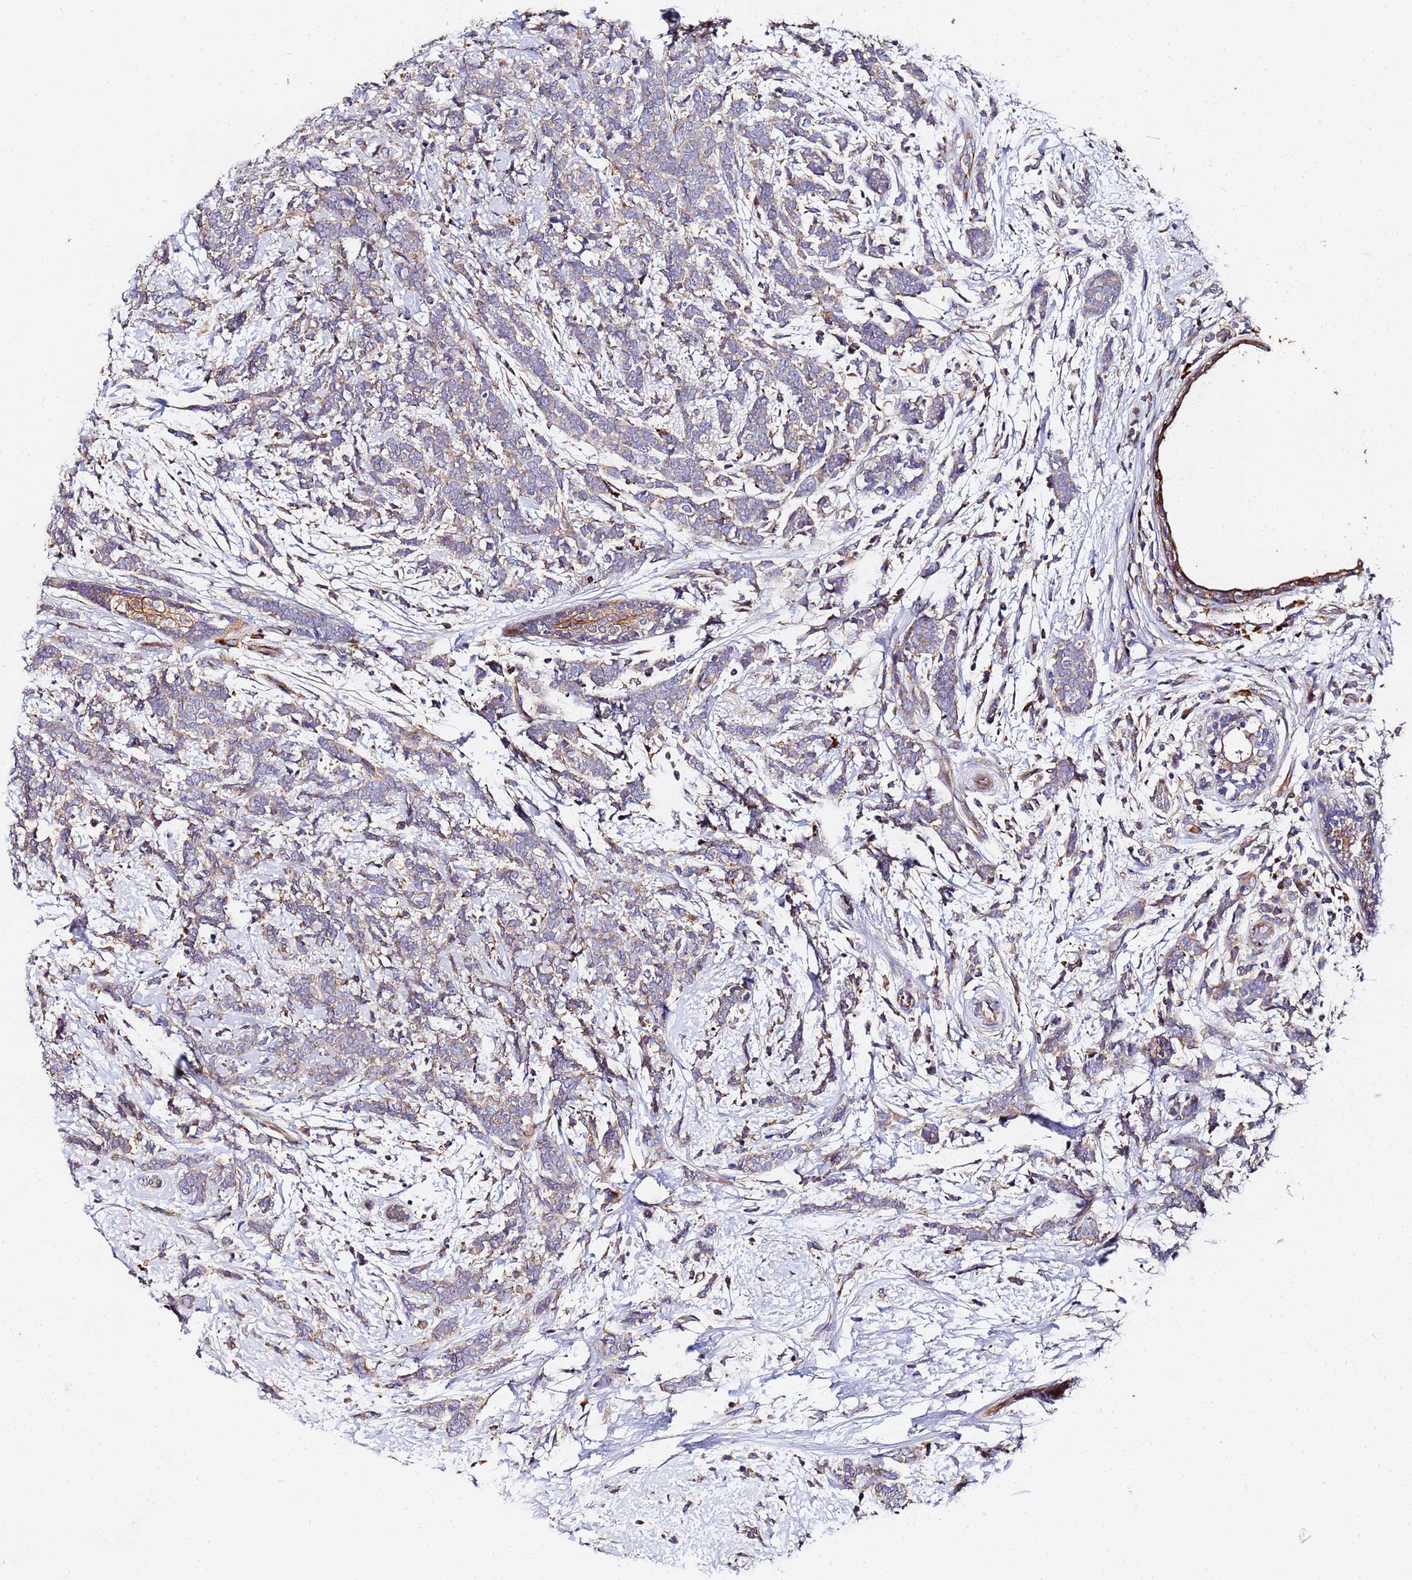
{"staining": {"intensity": "weak", "quantity": "25%-75%", "location": "cytoplasmic/membranous"}, "tissue": "breast cancer", "cell_type": "Tumor cells", "image_type": "cancer", "snomed": [{"axis": "morphology", "description": "Lobular carcinoma"}, {"axis": "topography", "description": "Breast"}], "caption": "Breast cancer (lobular carcinoma) tissue displays weak cytoplasmic/membranous expression in about 25%-75% of tumor cells, visualized by immunohistochemistry. The staining was performed using DAB (3,3'-diaminobenzidine), with brown indicating positive protein expression. Nuclei are stained blue with hematoxylin.", "gene": "POM121", "patient": {"sex": "female", "age": 58}}